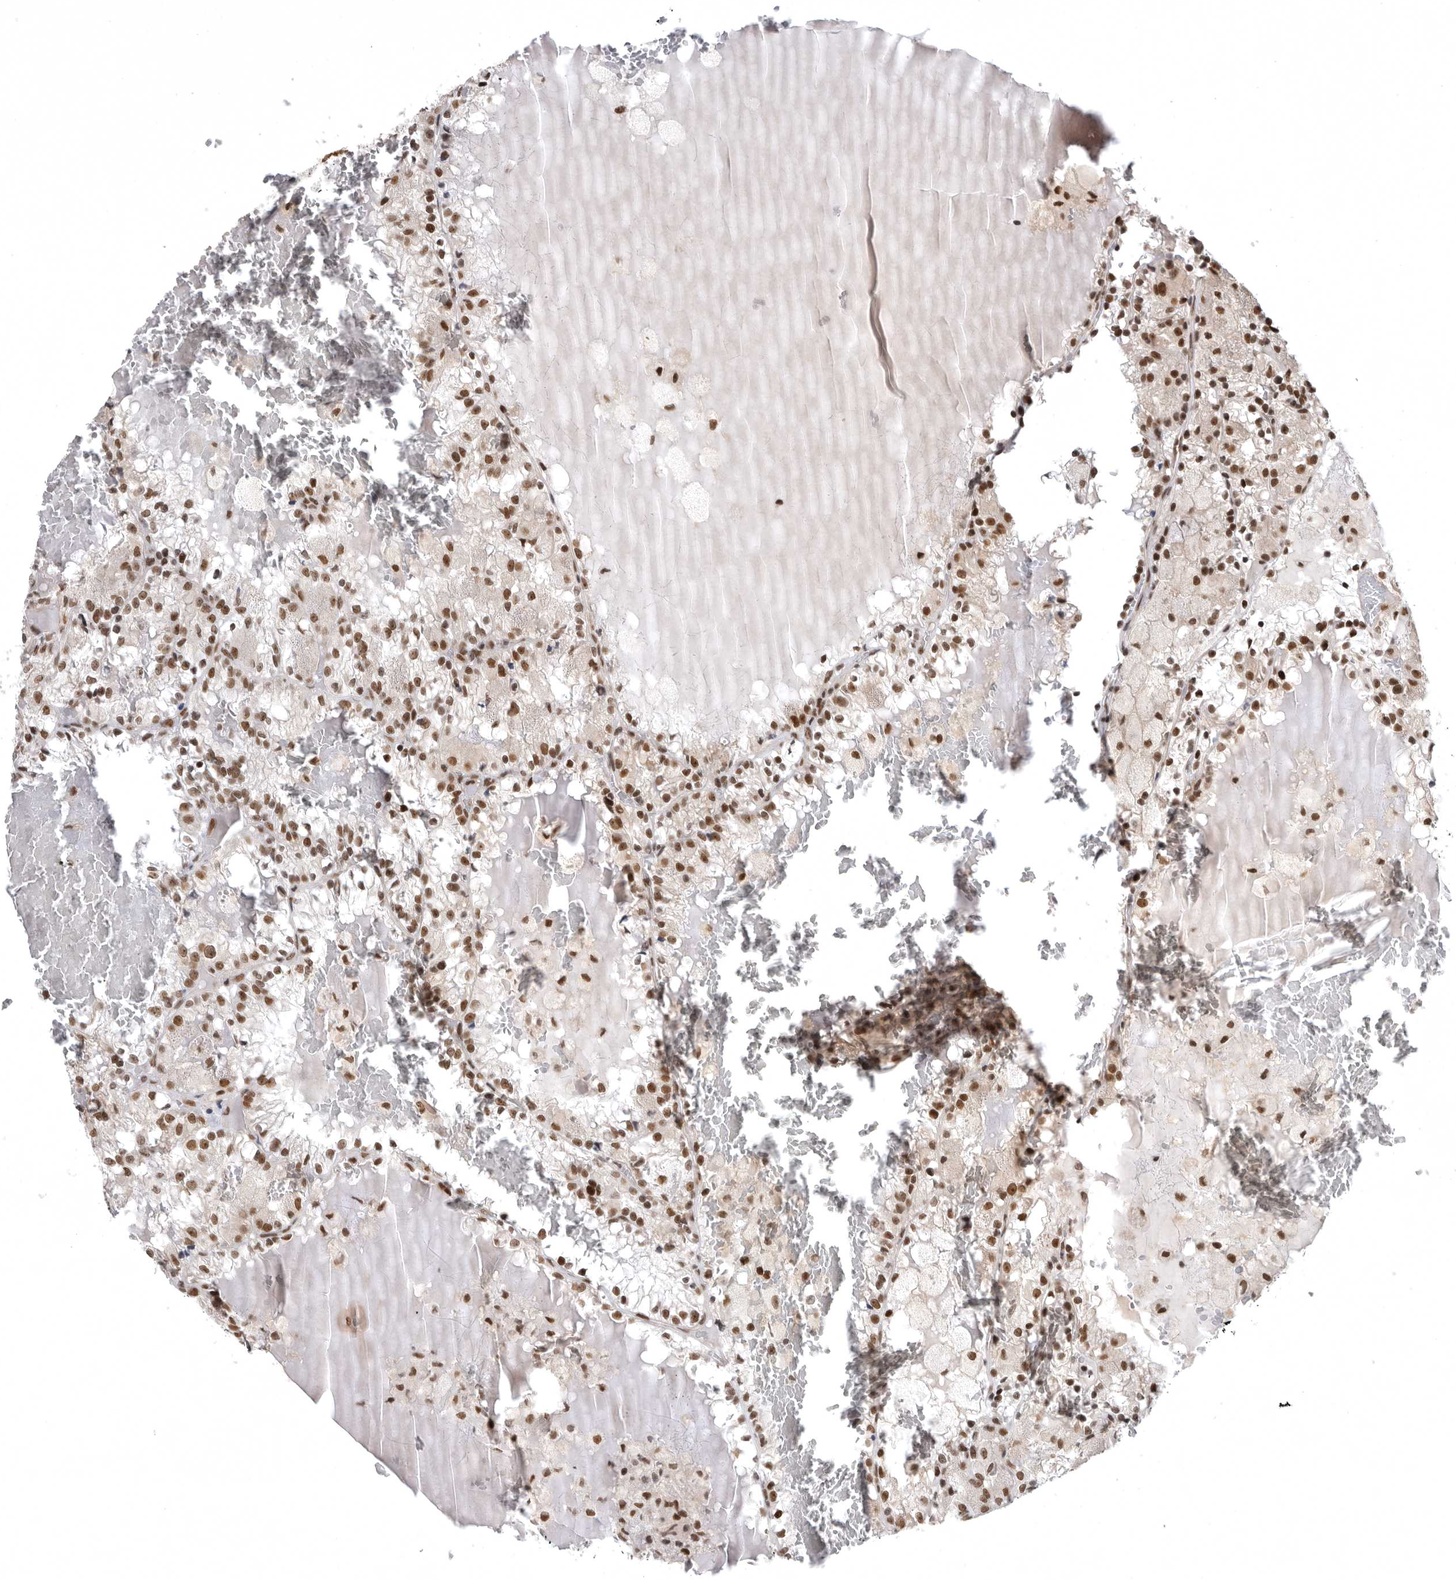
{"staining": {"intensity": "strong", "quantity": ">75%", "location": "nuclear"}, "tissue": "renal cancer", "cell_type": "Tumor cells", "image_type": "cancer", "snomed": [{"axis": "morphology", "description": "Adenocarcinoma, NOS"}, {"axis": "topography", "description": "Kidney"}], "caption": "IHC staining of renal cancer (adenocarcinoma), which displays high levels of strong nuclear positivity in approximately >75% of tumor cells indicating strong nuclear protein positivity. The staining was performed using DAB (brown) for protein detection and nuclei were counterstained in hematoxylin (blue).", "gene": "ZNF830", "patient": {"sex": "female", "age": 56}}